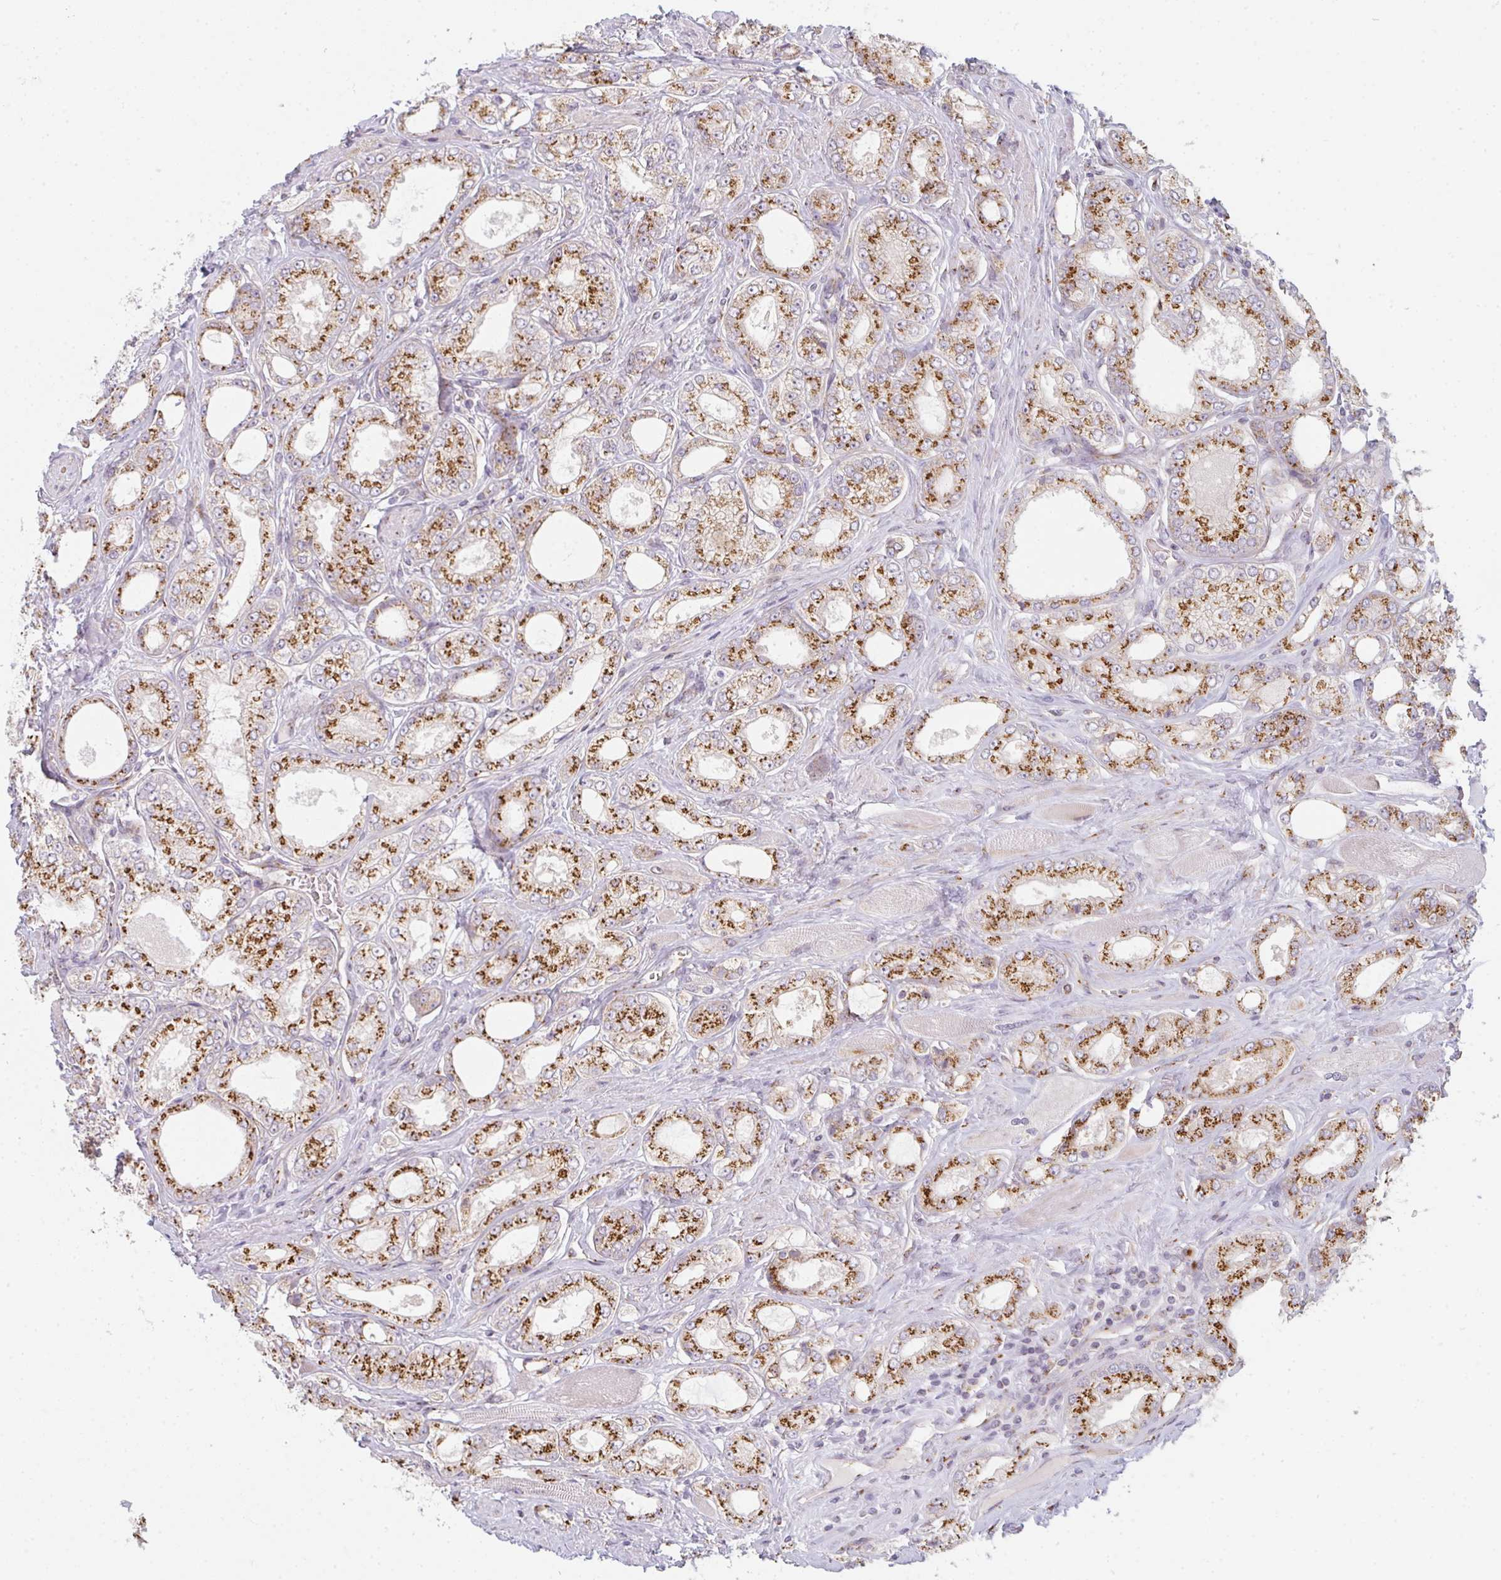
{"staining": {"intensity": "strong", "quantity": ">75%", "location": "cytoplasmic/membranous"}, "tissue": "prostate cancer", "cell_type": "Tumor cells", "image_type": "cancer", "snomed": [{"axis": "morphology", "description": "Adenocarcinoma, High grade"}, {"axis": "topography", "description": "Prostate"}], "caption": "Protein staining exhibits strong cytoplasmic/membranous positivity in approximately >75% of tumor cells in prostate cancer.", "gene": "GVQW3", "patient": {"sex": "male", "age": 68}}